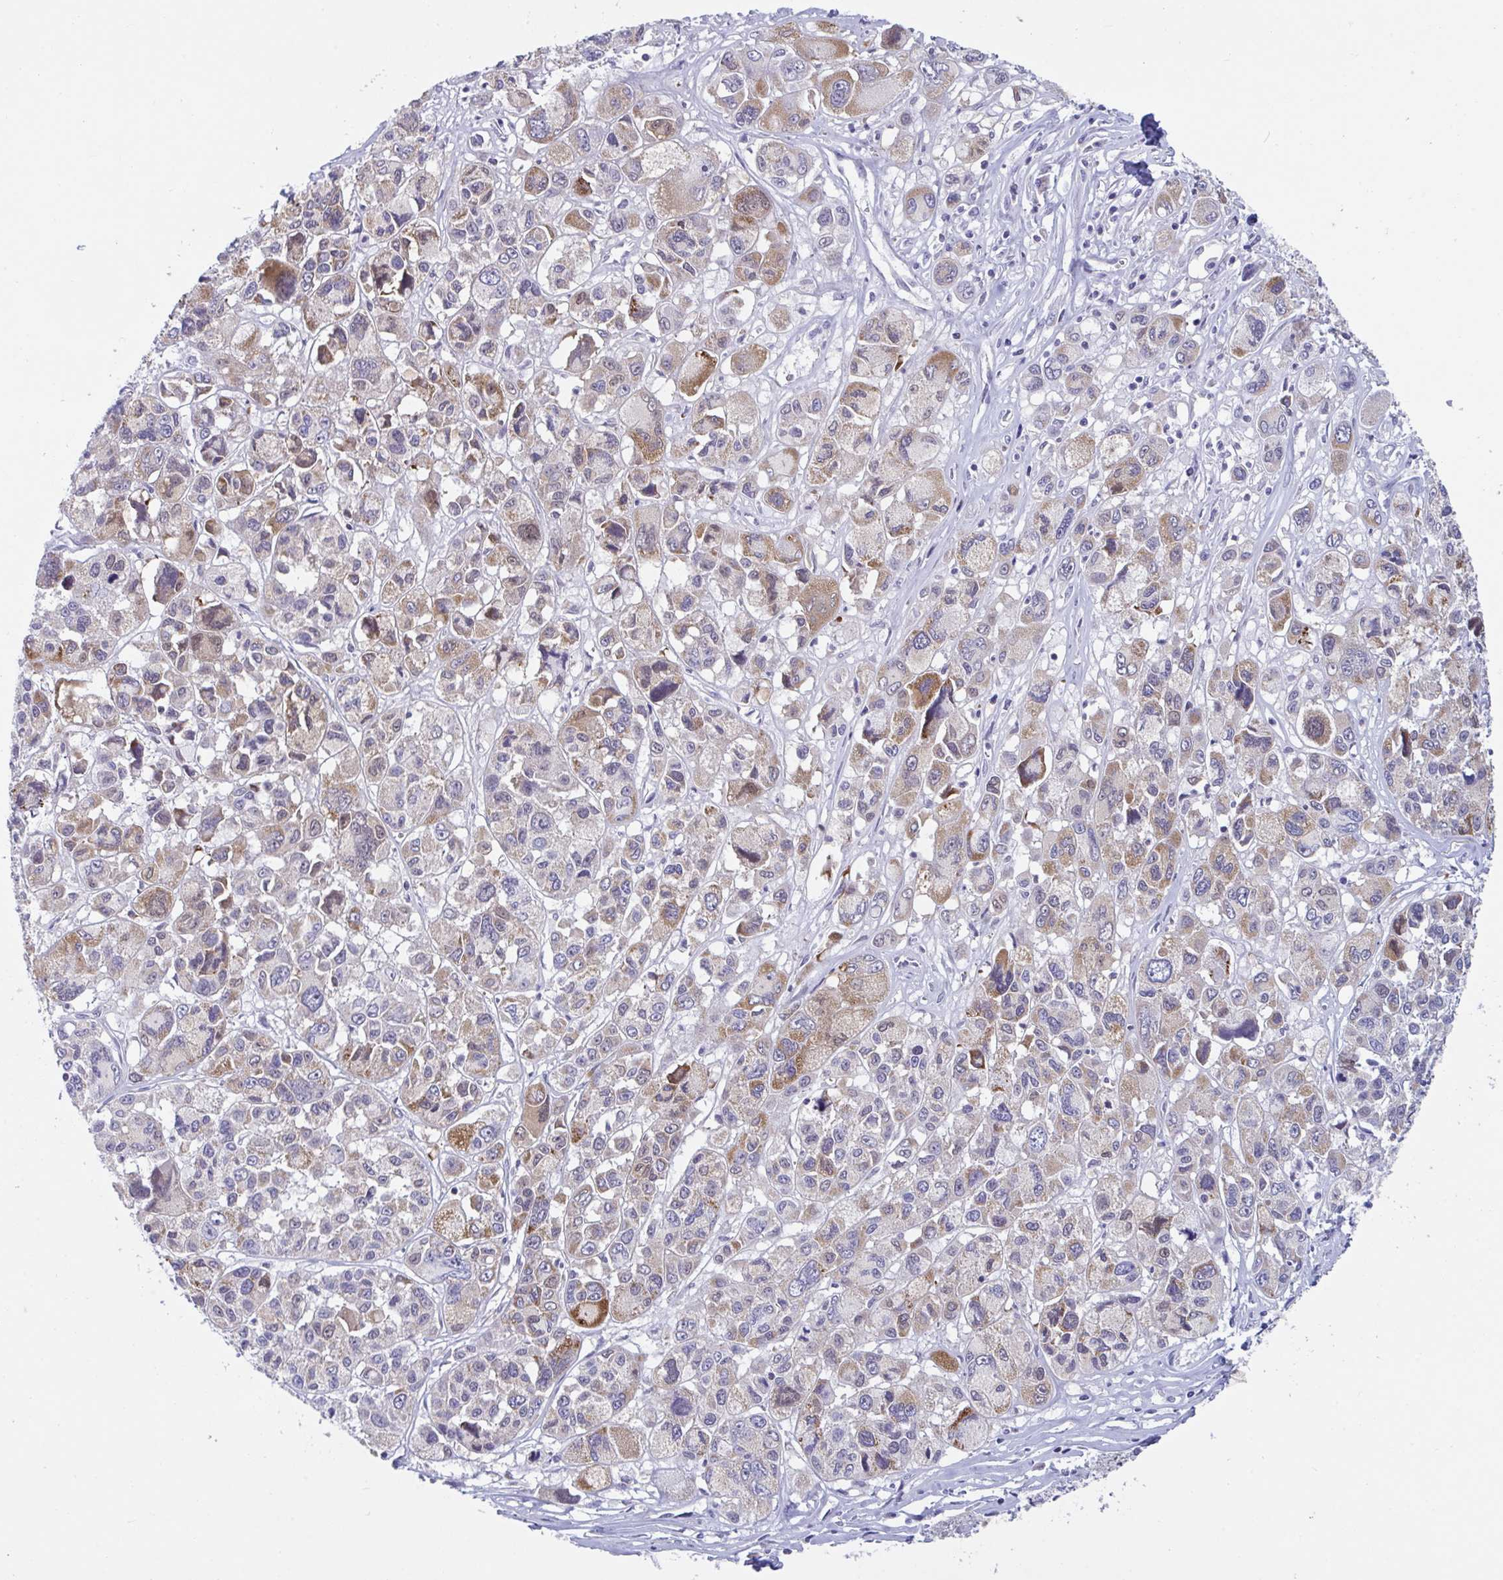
{"staining": {"intensity": "moderate", "quantity": "25%-75%", "location": "cytoplasmic/membranous"}, "tissue": "melanoma", "cell_type": "Tumor cells", "image_type": "cancer", "snomed": [{"axis": "morphology", "description": "Malignant melanoma, NOS"}, {"axis": "topography", "description": "Skin"}], "caption": "Immunohistochemical staining of human melanoma displays medium levels of moderate cytoplasmic/membranous protein positivity in about 25%-75% of tumor cells. The protein of interest is stained brown, and the nuclei are stained in blue (DAB (3,3'-diaminobenzidine) IHC with brightfield microscopy, high magnification).", "gene": "BCAT2", "patient": {"sex": "female", "age": 66}}